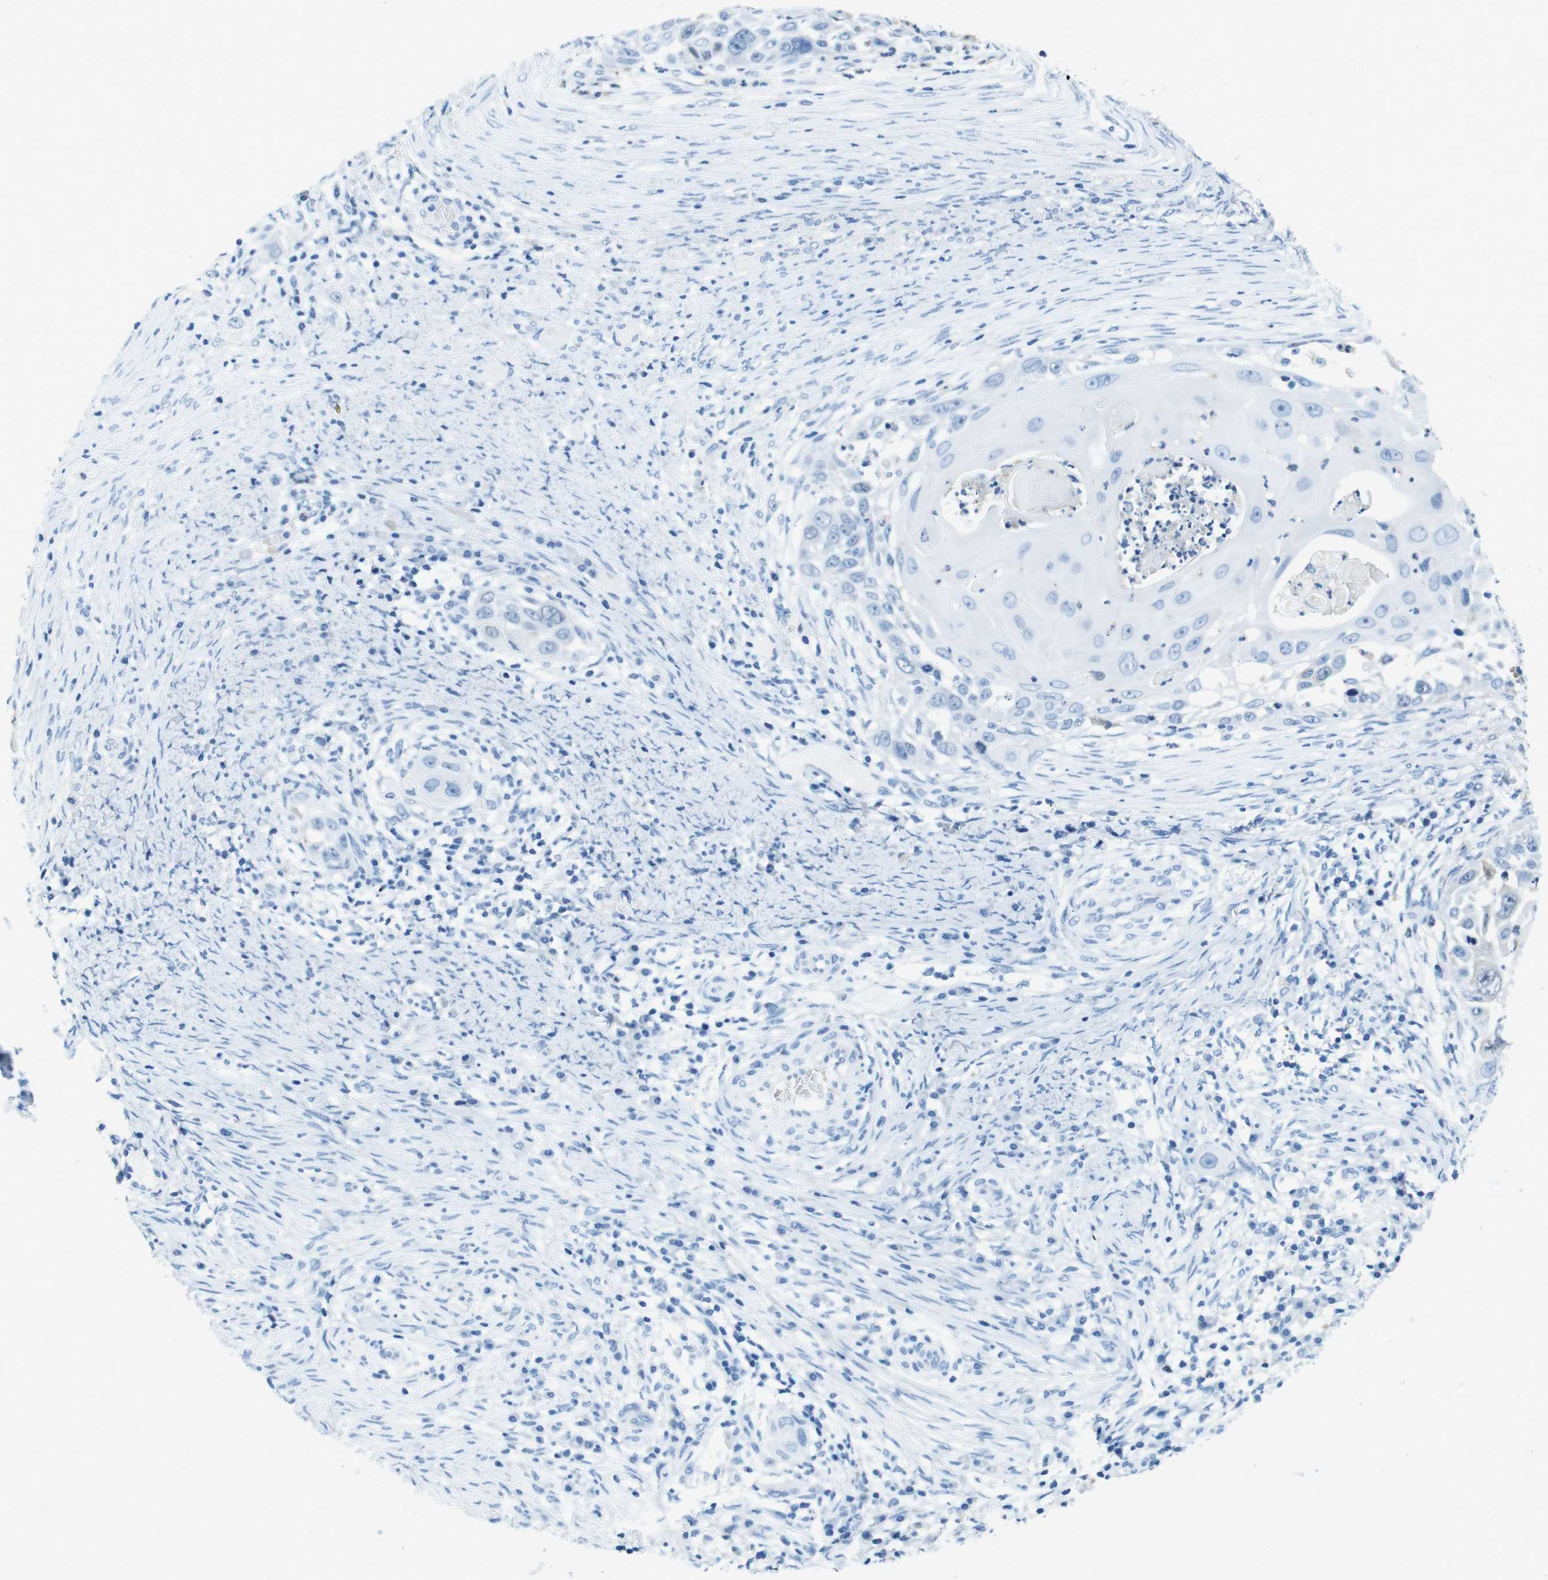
{"staining": {"intensity": "negative", "quantity": "none", "location": "none"}, "tissue": "skin cancer", "cell_type": "Tumor cells", "image_type": "cancer", "snomed": [{"axis": "morphology", "description": "Squamous cell carcinoma, NOS"}, {"axis": "topography", "description": "Skin"}], "caption": "The immunohistochemistry micrograph has no significant expression in tumor cells of skin squamous cell carcinoma tissue.", "gene": "CTAG1B", "patient": {"sex": "female", "age": 44}}